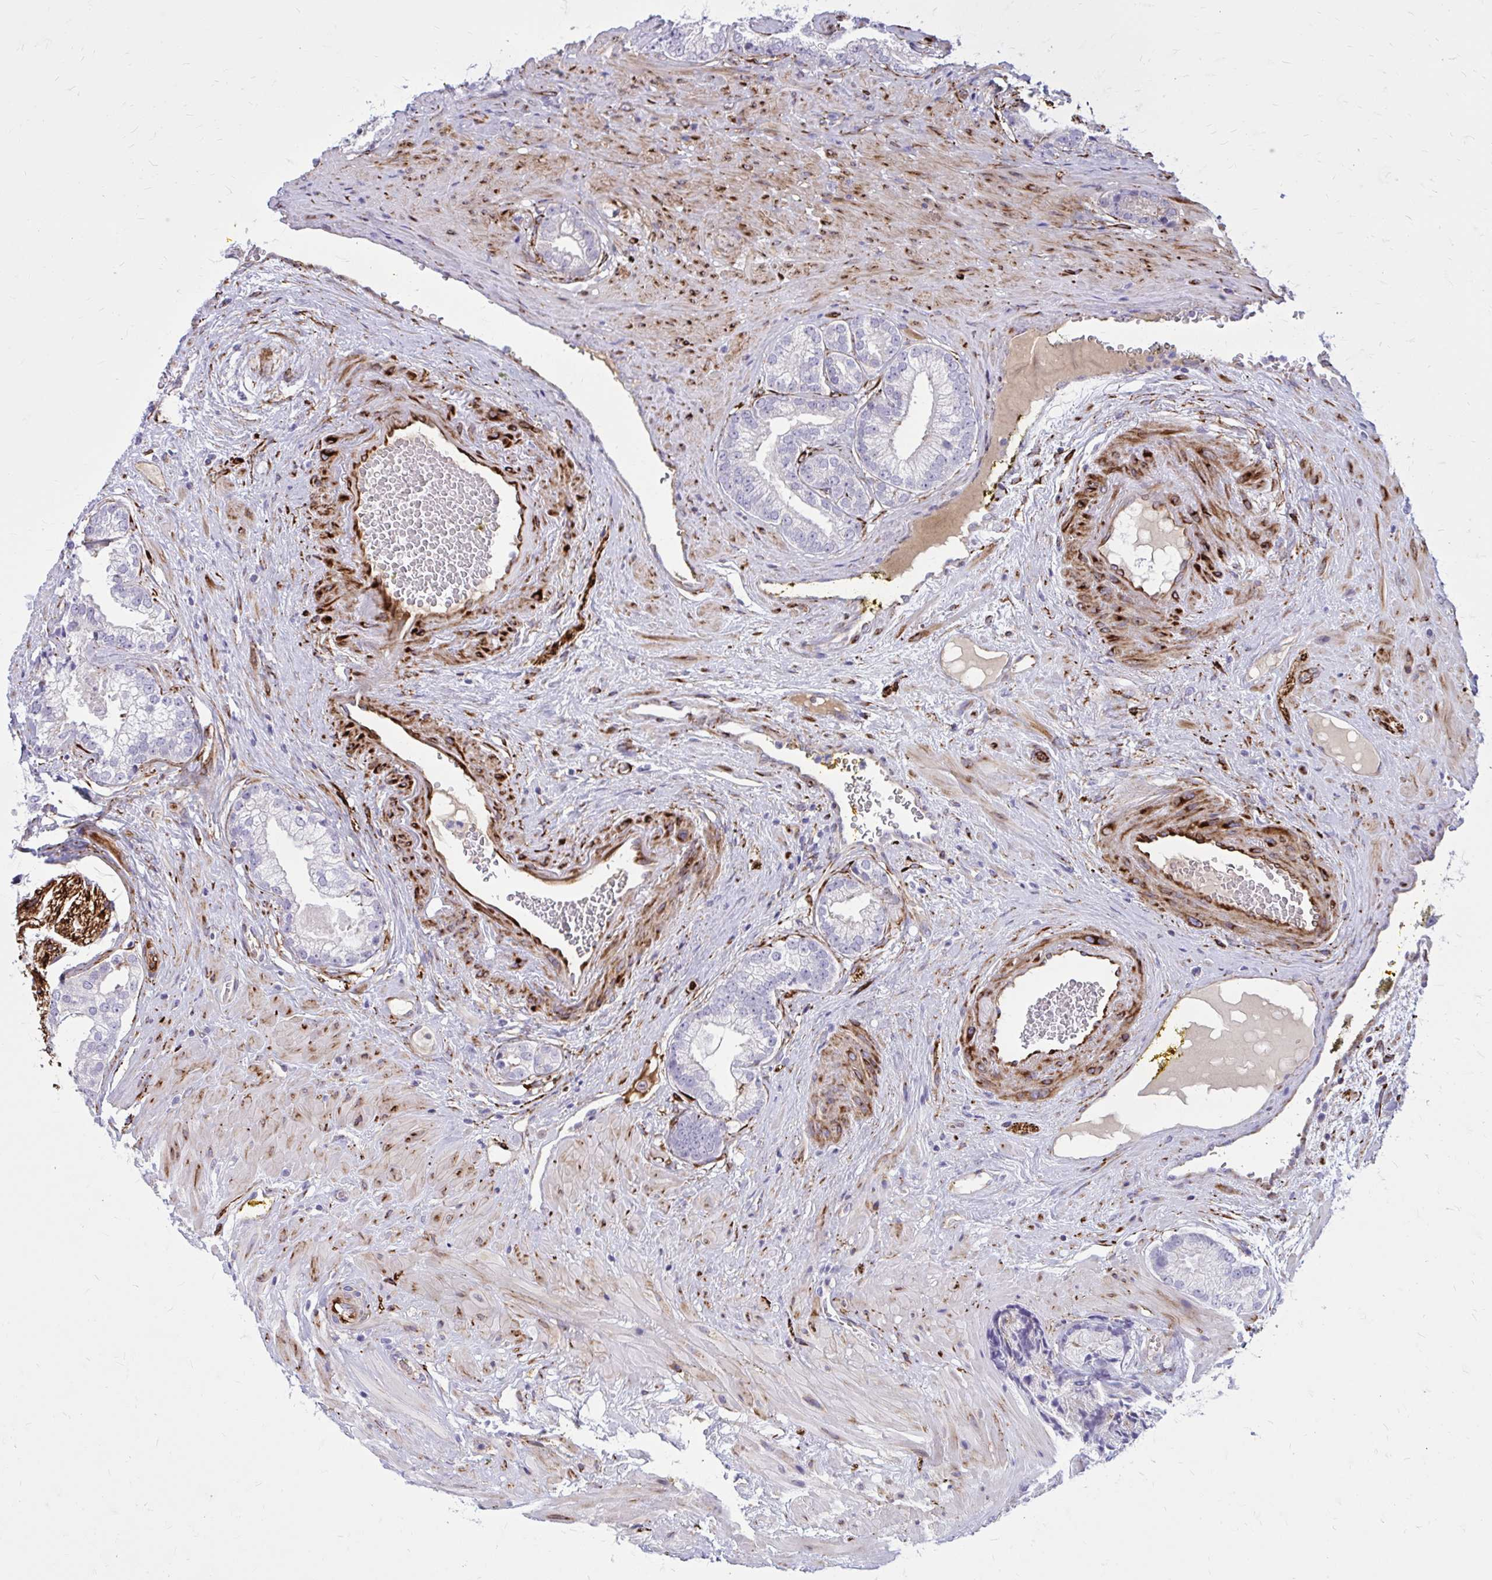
{"staining": {"intensity": "negative", "quantity": "none", "location": "none"}, "tissue": "prostate cancer", "cell_type": "Tumor cells", "image_type": "cancer", "snomed": [{"axis": "morphology", "description": "Adenocarcinoma, Low grade"}, {"axis": "topography", "description": "Prostate"}], "caption": "Immunohistochemistry (IHC) micrograph of neoplastic tissue: human prostate cancer (adenocarcinoma (low-grade)) stained with DAB (3,3'-diaminobenzidine) demonstrates no significant protein expression in tumor cells.", "gene": "BEND5", "patient": {"sex": "male", "age": 61}}